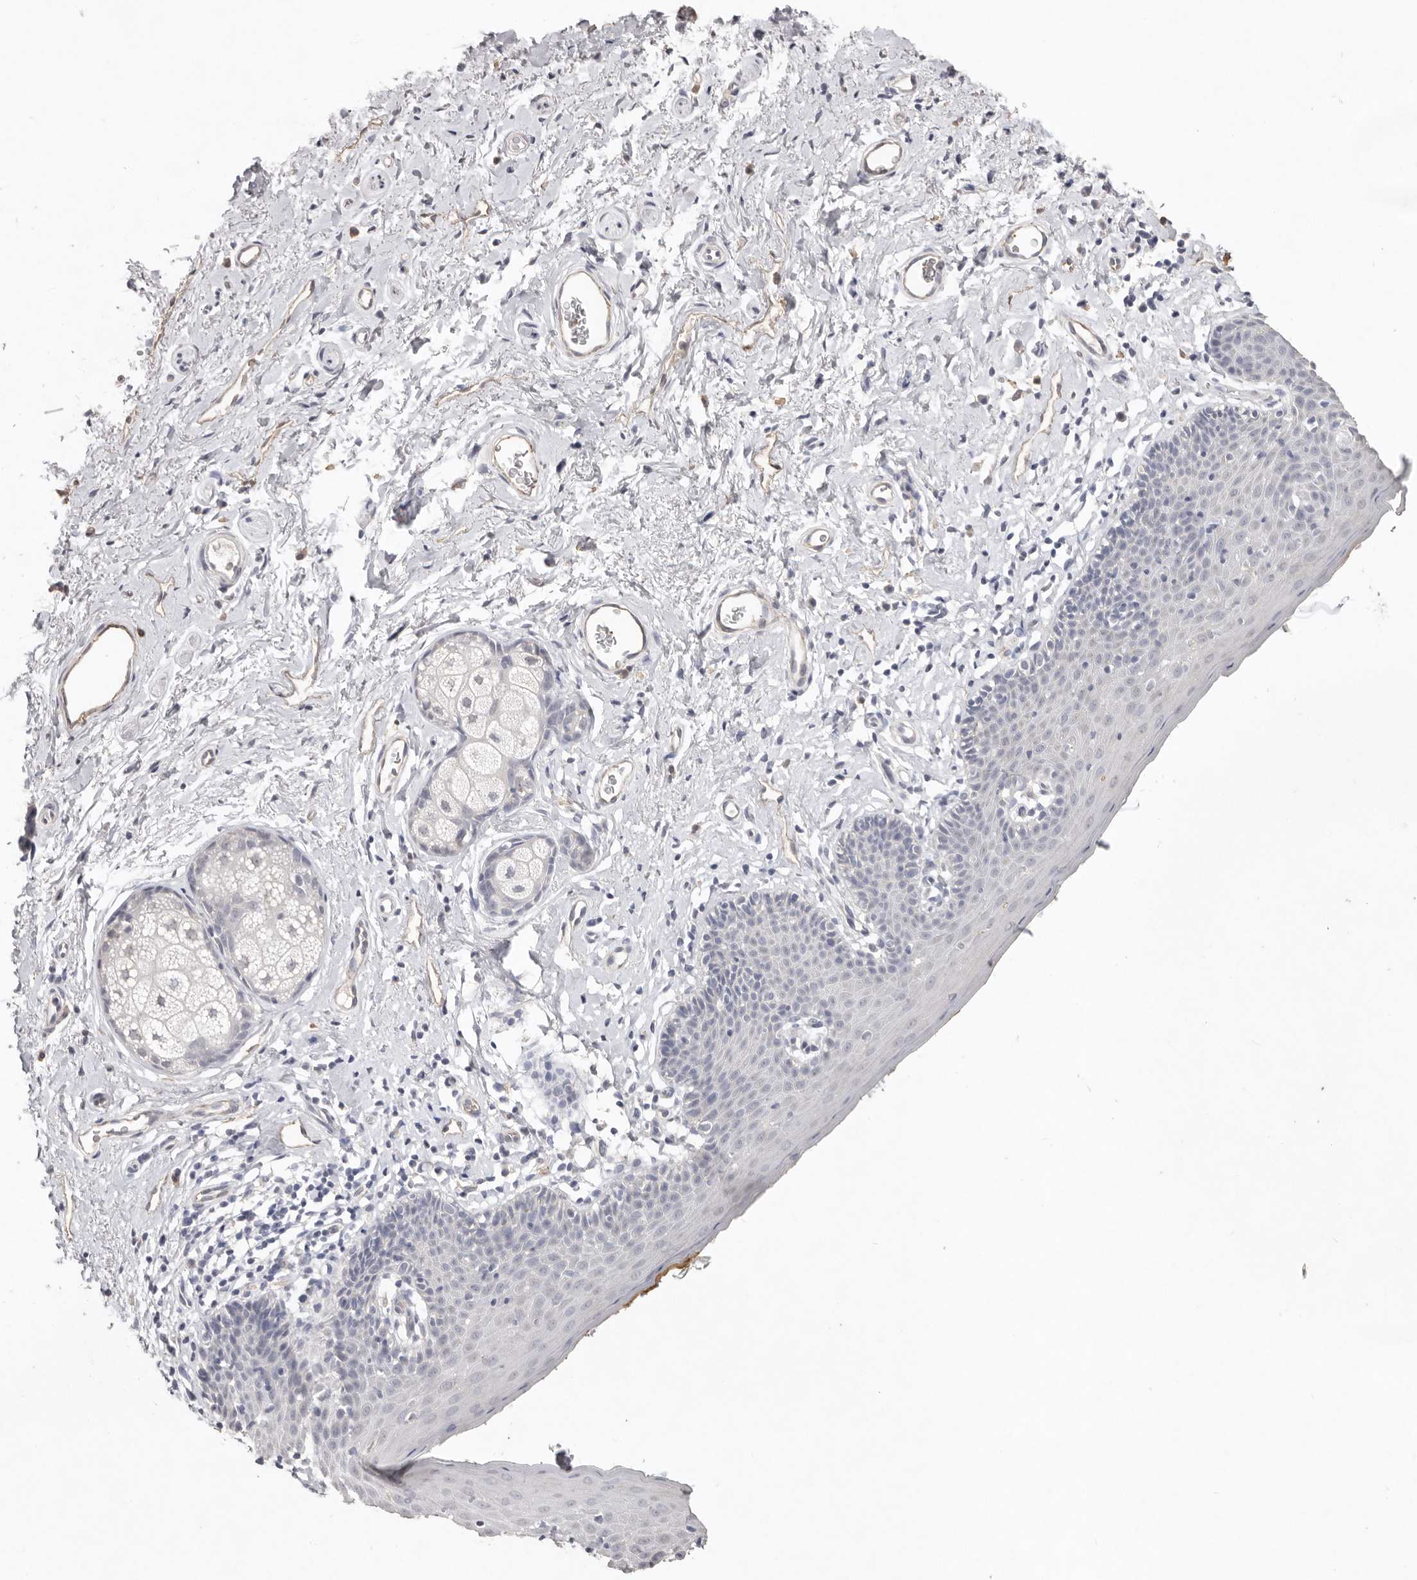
{"staining": {"intensity": "moderate", "quantity": "<25%", "location": "cytoplasmic/membranous"}, "tissue": "skin", "cell_type": "Epidermal cells", "image_type": "normal", "snomed": [{"axis": "morphology", "description": "Normal tissue, NOS"}, {"axis": "topography", "description": "Vulva"}], "caption": "Epidermal cells reveal moderate cytoplasmic/membranous positivity in about <25% of cells in benign skin.", "gene": "ZYG11B", "patient": {"sex": "female", "age": 66}}